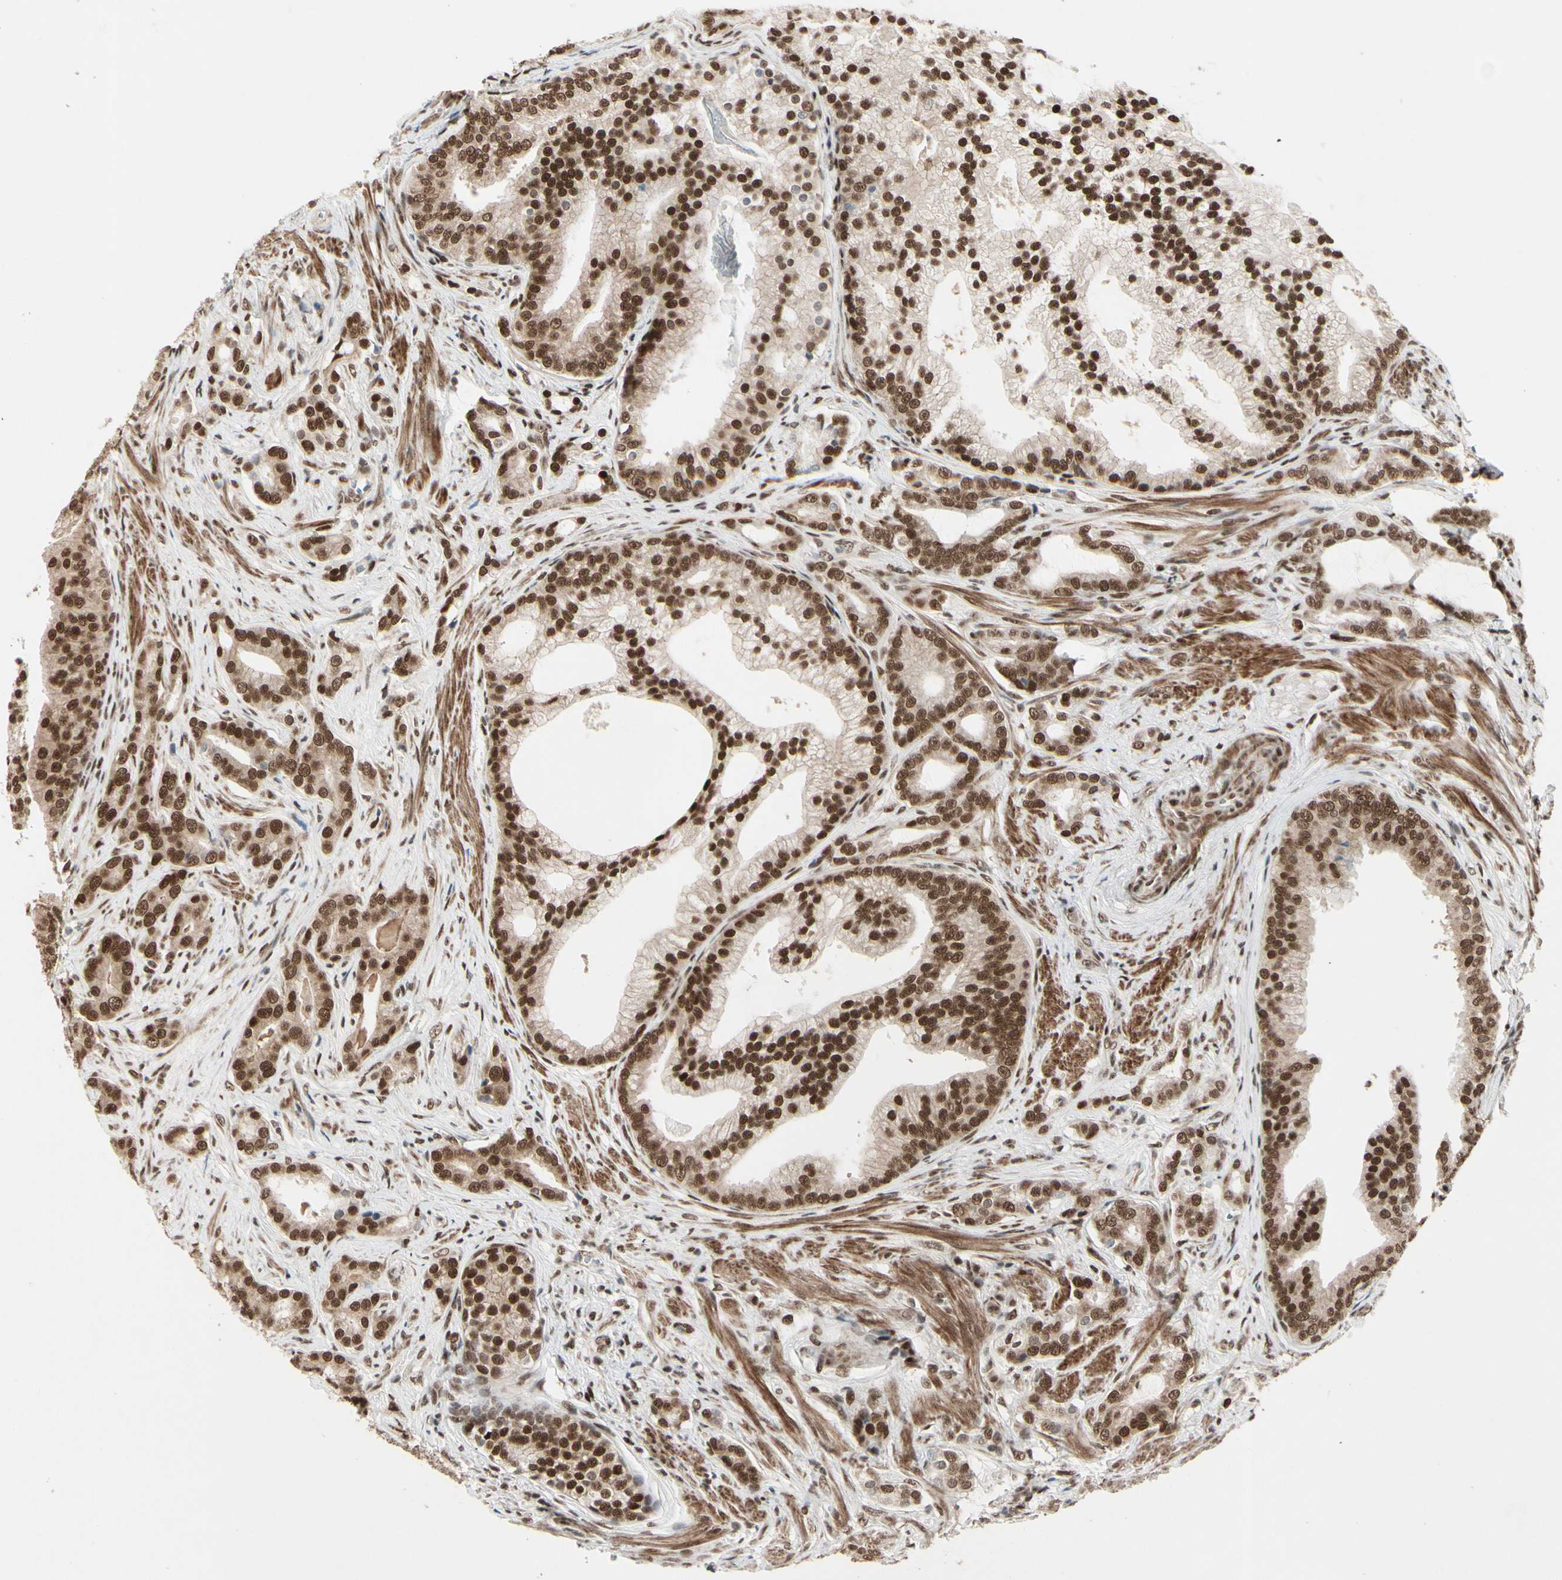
{"staining": {"intensity": "strong", "quantity": ">75%", "location": "cytoplasmic/membranous,nuclear"}, "tissue": "prostate cancer", "cell_type": "Tumor cells", "image_type": "cancer", "snomed": [{"axis": "morphology", "description": "Adenocarcinoma, Low grade"}, {"axis": "topography", "description": "Prostate"}], "caption": "A brown stain labels strong cytoplasmic/membranous and nuclear expression of a protein in prostate low-grade adenocarcinoma tumor cells. Using DAB (3,3'-diaminobenzidine) (brown) and hematoxylin (blue) stains, captured at high magnification using brightfield microscopy.", "gene": "CHAMP1", "patient": {"sex": "male", "age": 58}}